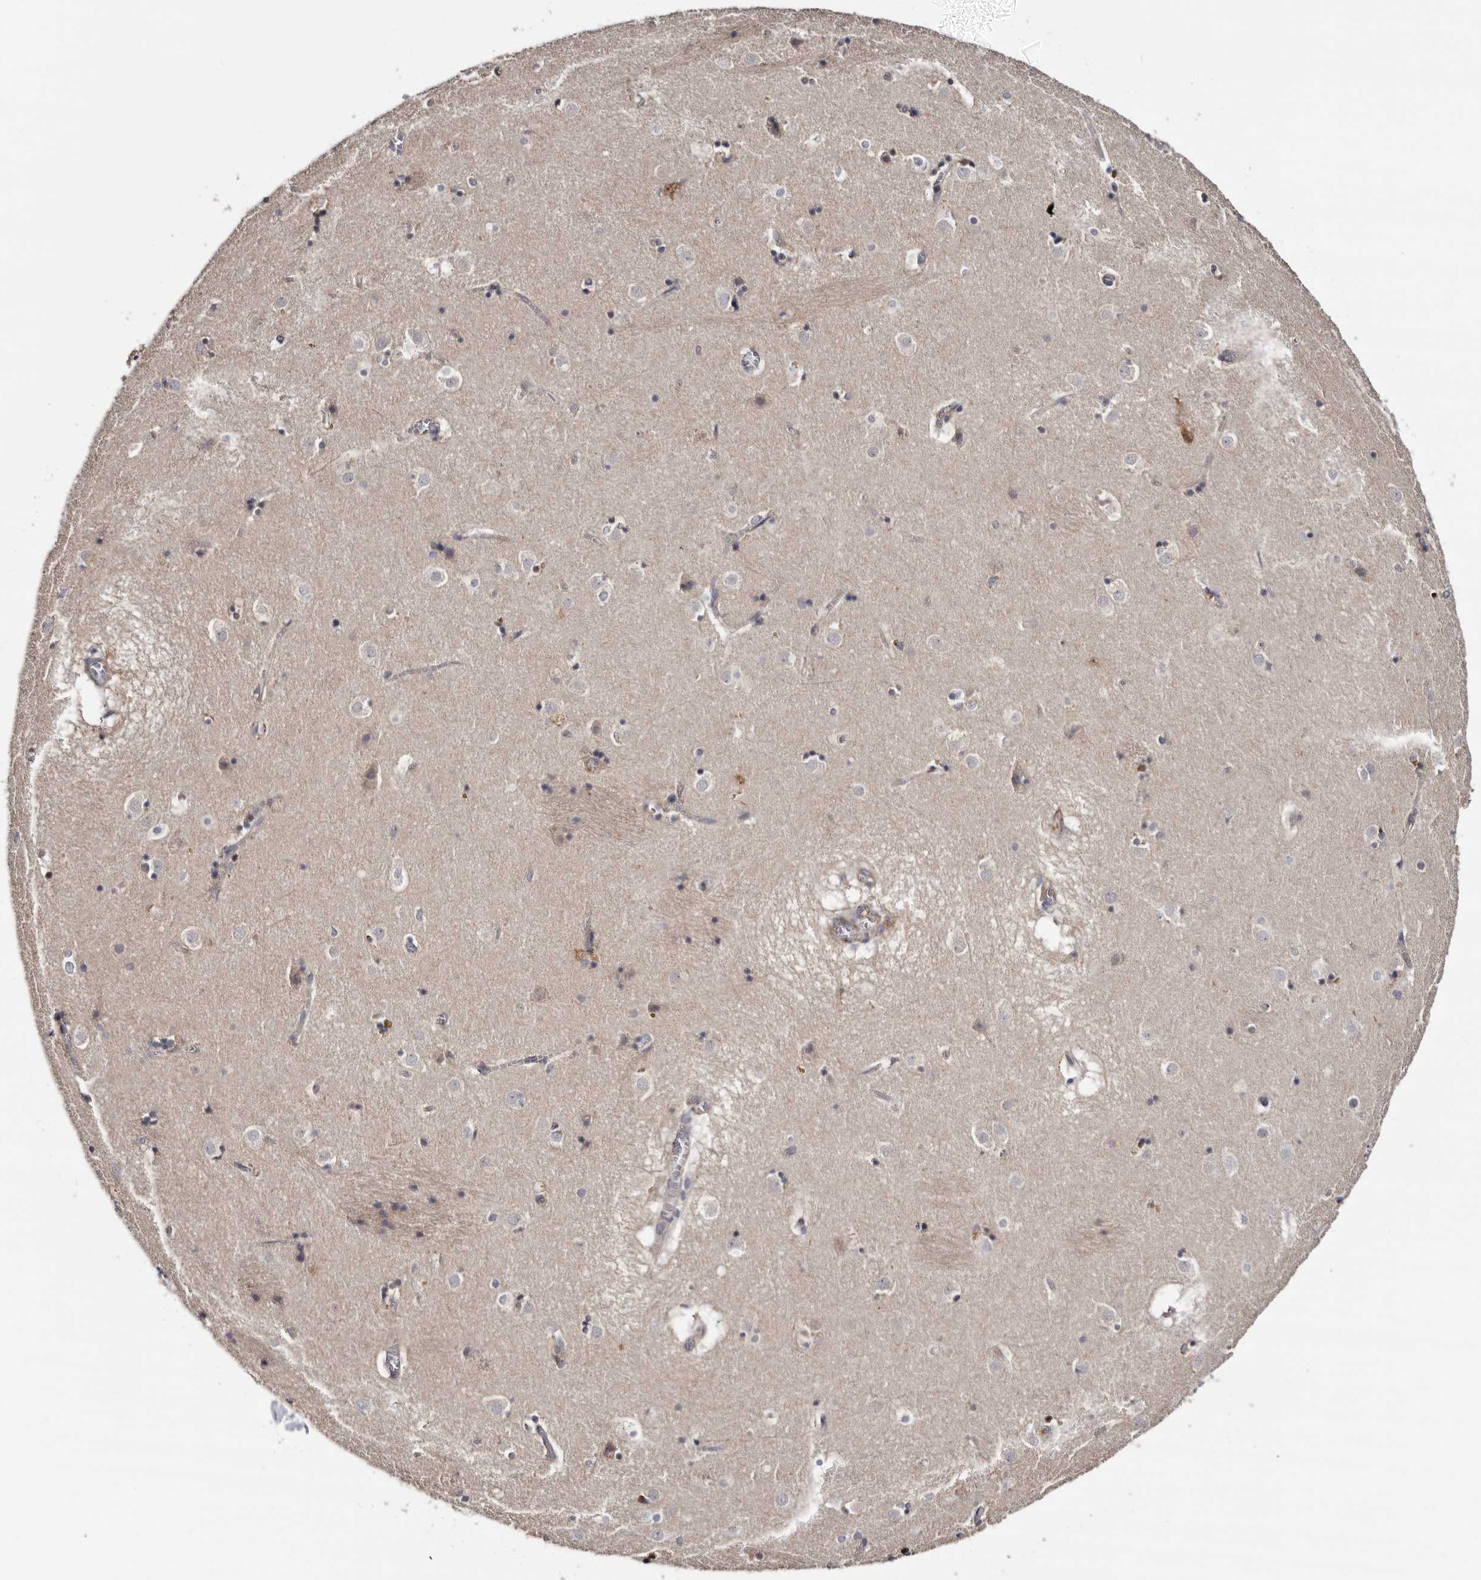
{"staining": {"intensity": "weak", "quantity": "<25%", "location": "cytoplasmic/membranous"}, "tissue": "caudate", "cell_type": "Glial cells", "image_type": "normal", "snomed": [{"axis": "morphology", "description": "Normal tissue, NOS"}, {"axis": "topography", "description": "Lateral ventricle wall"}], "caption": "High magnification brightfield microscopy of normal caudate stained with DAB (brown) and counterstained with hematoxylin (blue): glial cells show no significant expression. (DAB (3,3'-diaminobenzidine) IHC with hematoxylin counter stain).", "gene": "ARMCX2", "patient": {"sex": "male", "age": 70}}